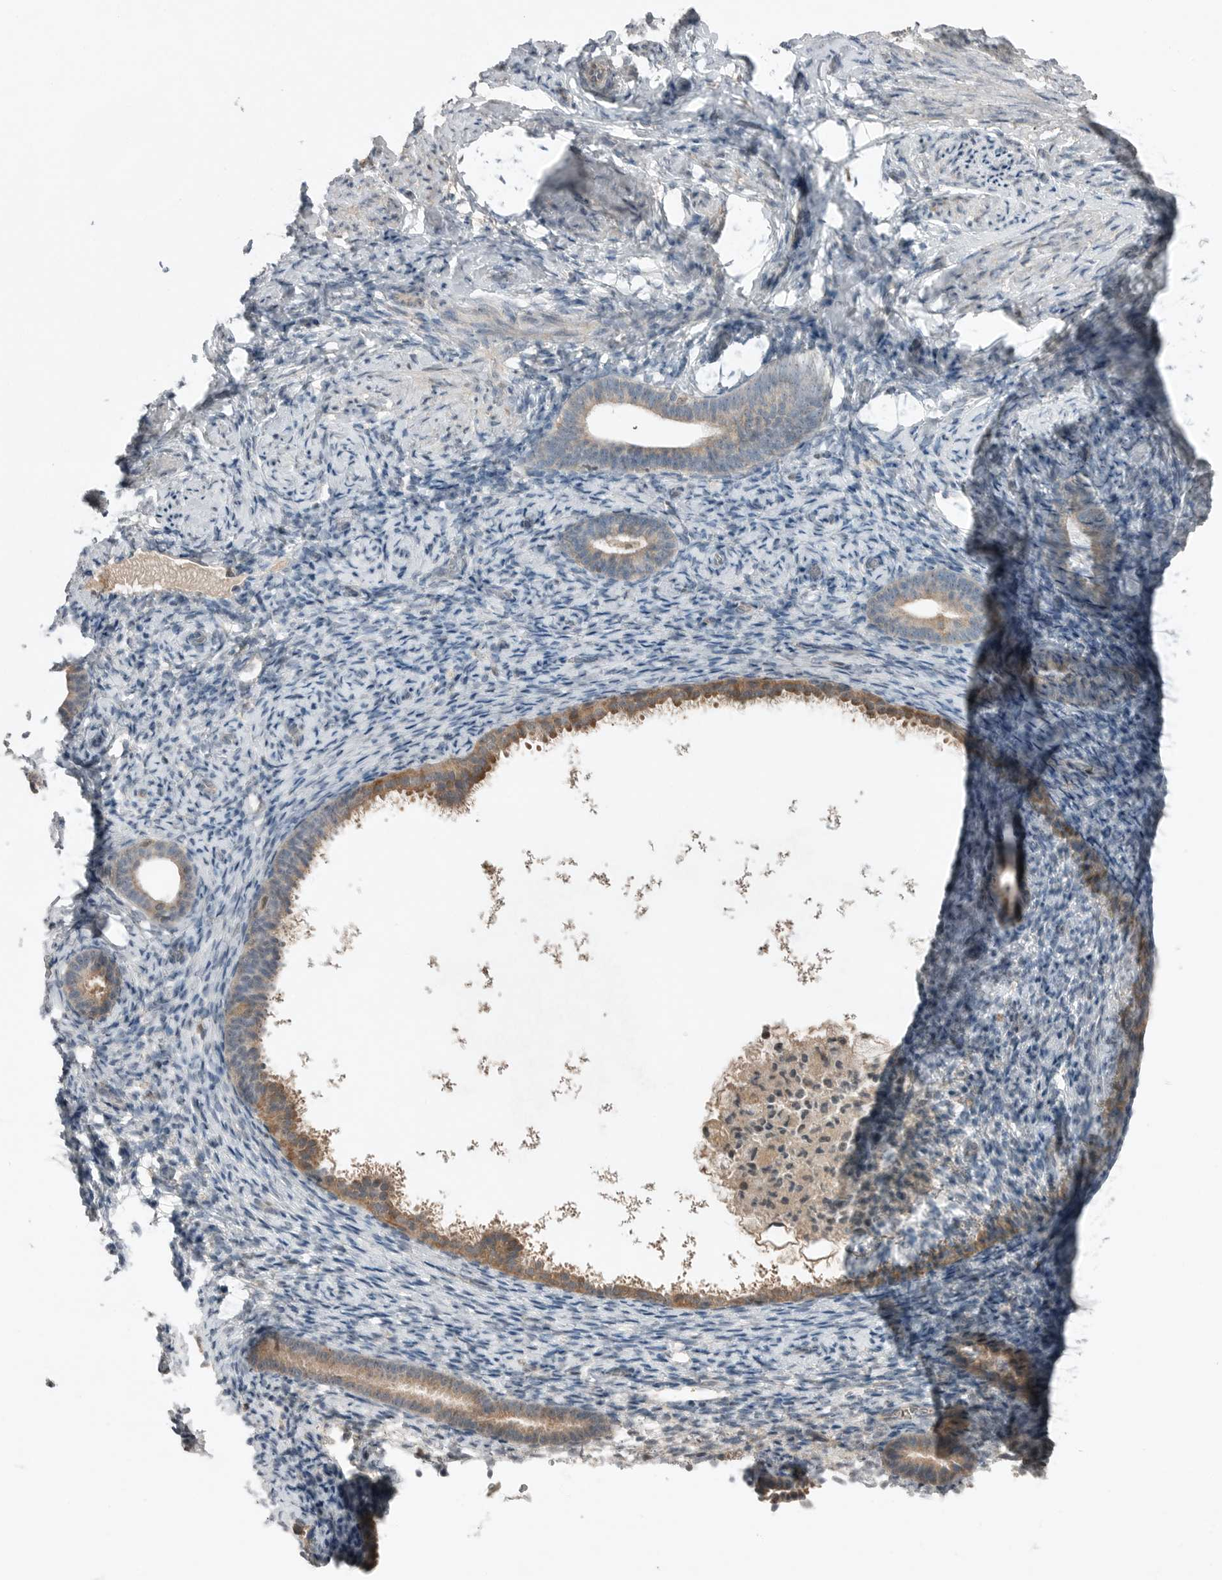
{"staining": {"intensity": "negative", "quantity": "none", "location": "none"}, "tissue": "endometrium", "cell_type": "Cells in endometrial stroma", "image_type": "normal", "snomed": [{"axis": "morphology", "description": "Normal tissue, NOS"}, {"axis": "topography", "description": "Endometrium"}], "caption": "Immunohistochemical staining of unremarkable endometrium shows no significant staining in cells in endometrial stroma.", "gene": "MFAP3L", "patient": {"sex": "female", "age": 51}}